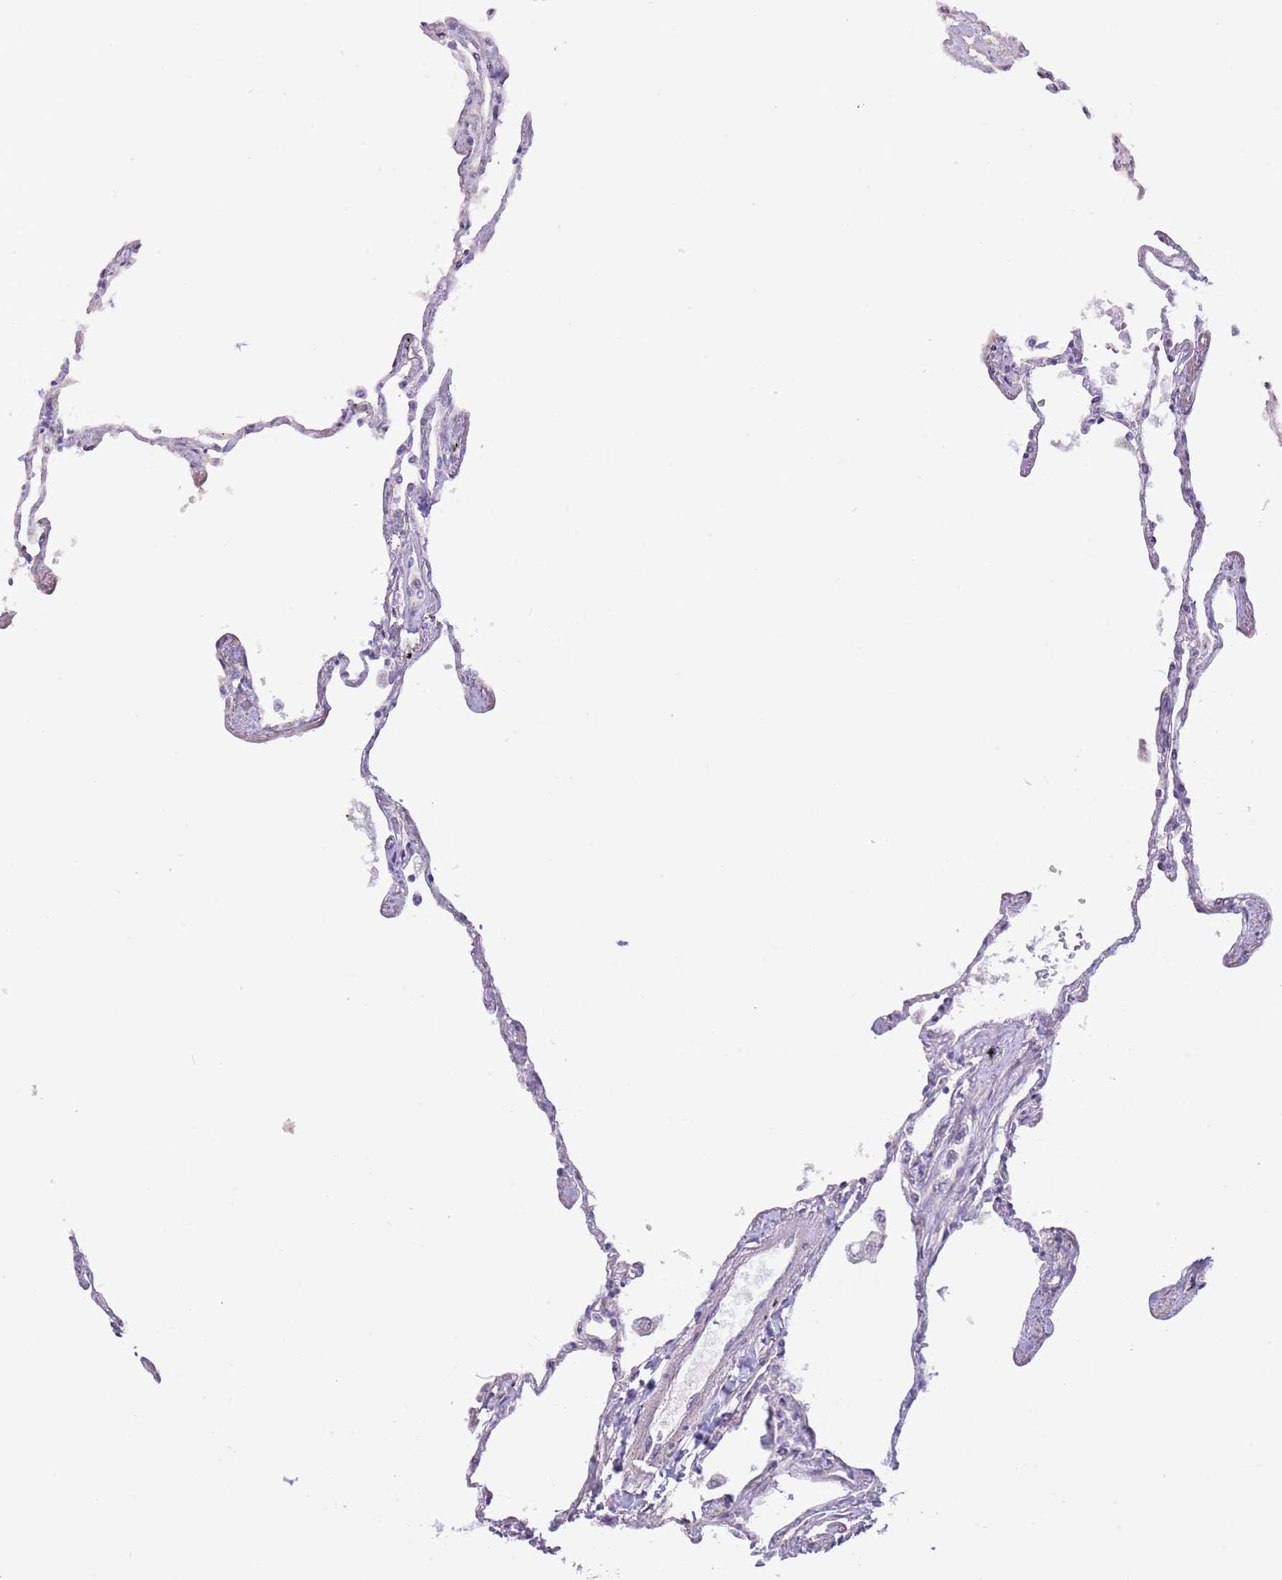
{"staining": {"intensity": "moderate", "quantity": "25%-75%", "location": "cytoplasmic/membranous"}, "tissue": "lung", "cell_type": "Alveolar cells", "image_type": "normal", "snomed": [{"axis": "morphology", "description": "Normal tissue, NOS"}, {"axis": "topography", "description": "Lung"}], "caption": "Immunohistochemistry of unremarkable lung reveals medium levels of moderate cytoplasmic/membranous staining in about 25%-75% of alveolar cells. (DAB (3,3'-diaminobenzidine) IHC with brightfield microscopy, high magnification).", "gene": "PRR16", "patient": {"sex": "female", "age": 67}}